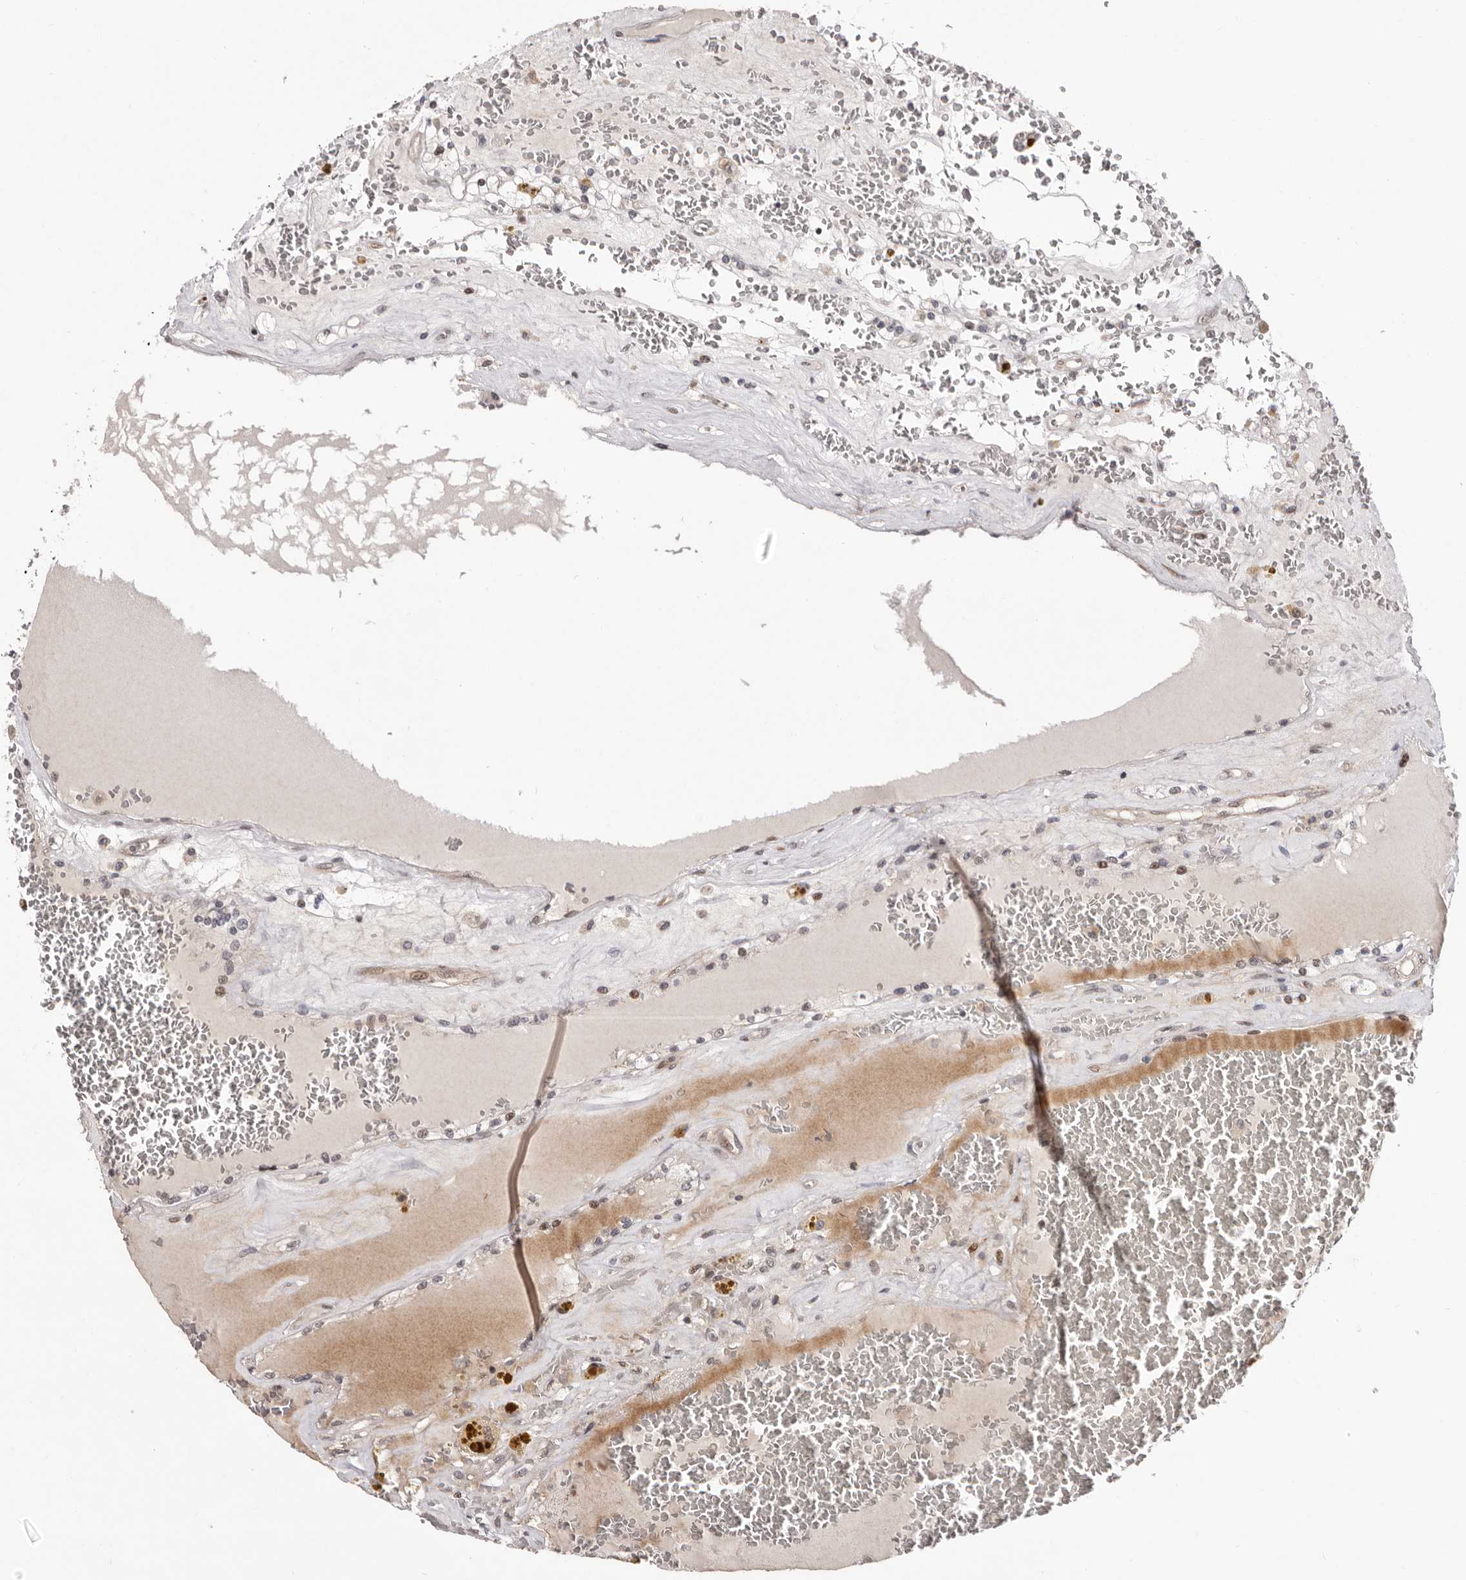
{"staining": {"intensity": "negative", "quantity": "none", "location": "none"}, "tissue": "renal cancer", "cell_type": "Tumor cells", "image_type": "cancer", "snomed": [{"axis": "morphology", "description": "Adenocarcinoma, NOS"}, {"axis": "topography", "description": "Kidney"}], "caption": "Adenocarcinoma (renal) was stained to show a protein in brown. There is no significant staining in tumor cells.", "gene": "GLRX3", "patient": {"sex": "female", "age": 56}}